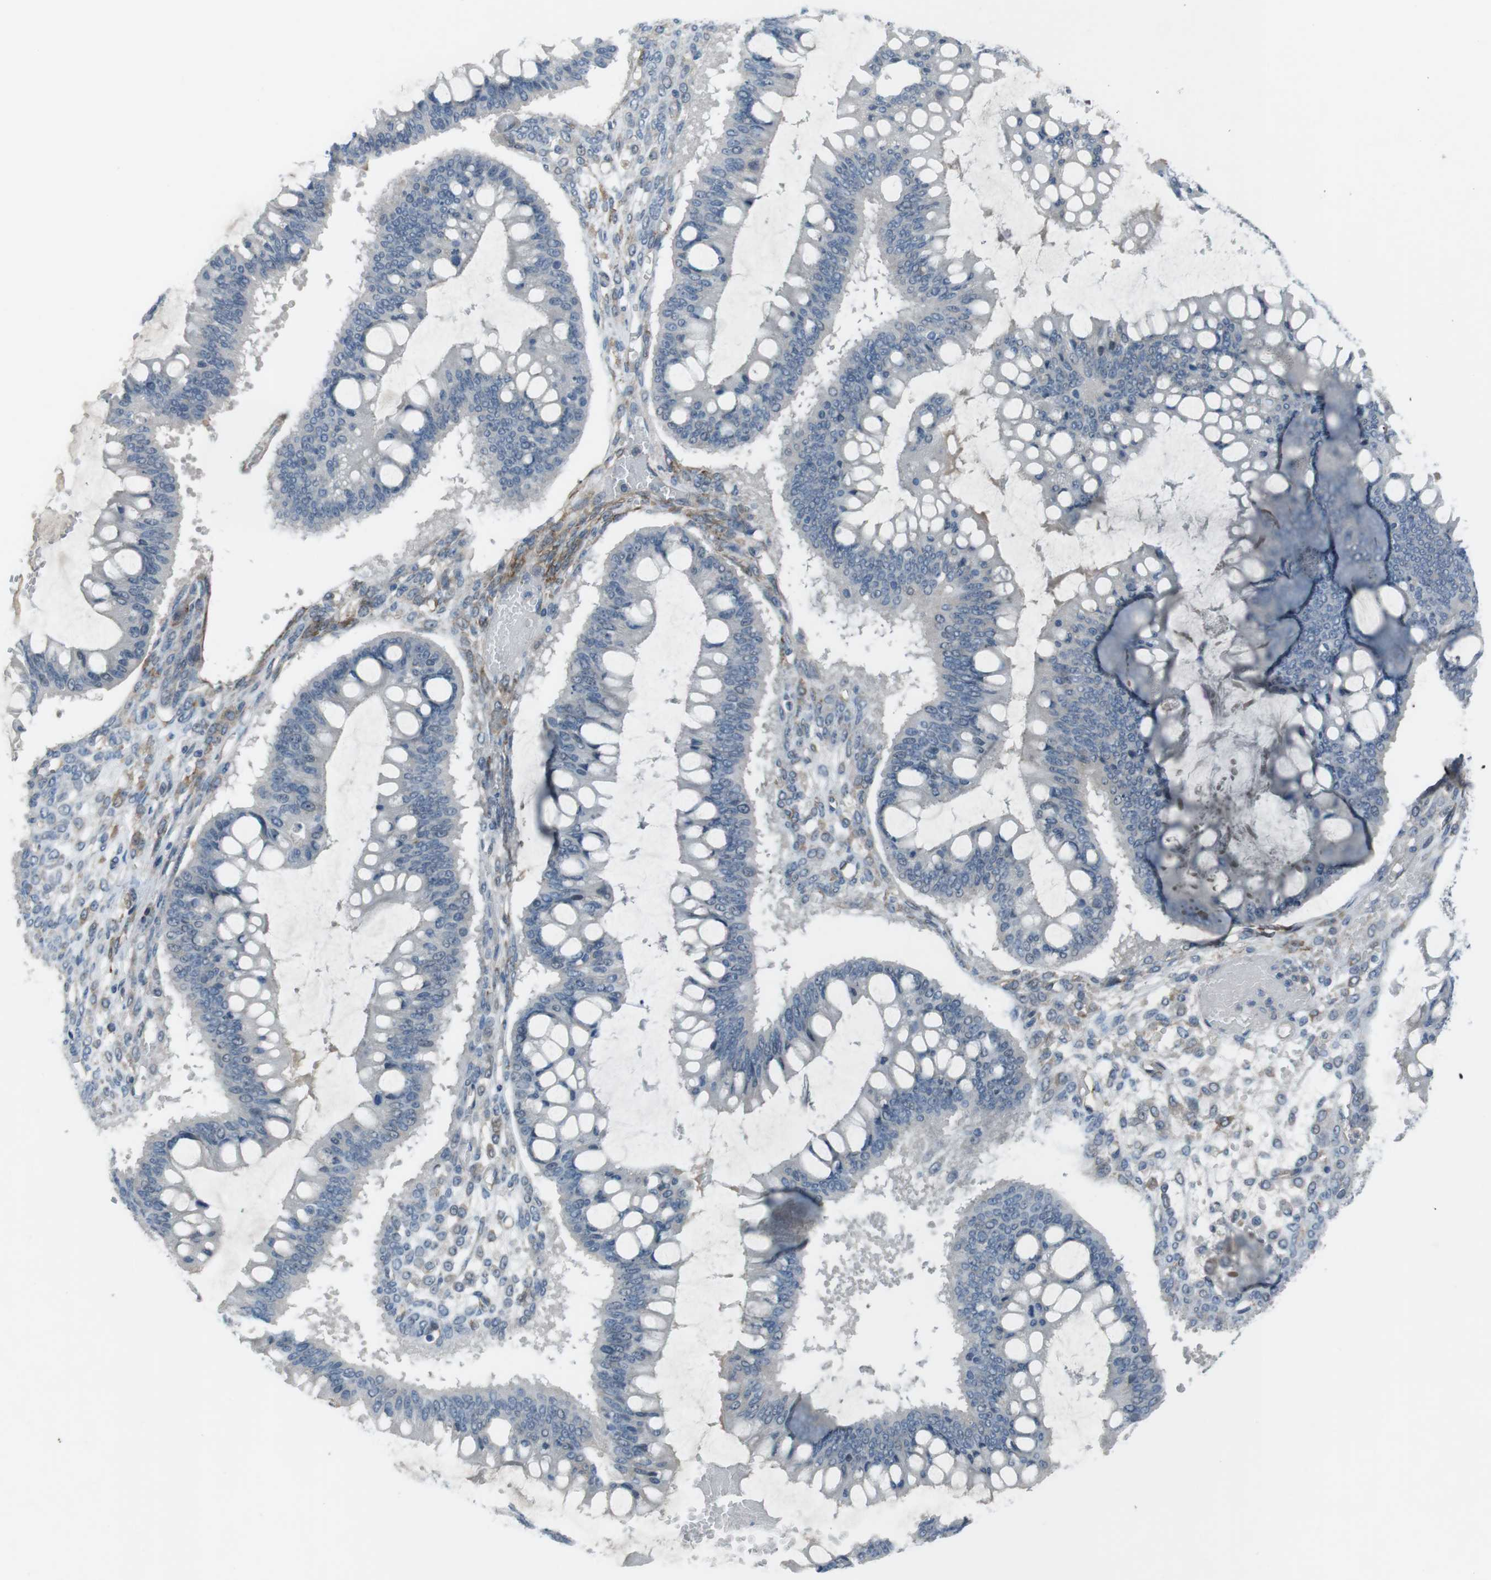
{"staining": {"intensity": "negative", "quantity": "none", "location": "none"}, "tissue": "ovarian cancer", "cell_type": "Tumor cells", "image_type": "cancer", "snomed": [{"axis": "morphology", "description": "Cystadenocarcinoma, mucinous, NOS"}, {"axis": "topography", "description": "Ovary"}], "caption": "Tumor cells show no significant positivity in ovarian mucinous cystadenocarcinoma.", "gene": "ANK2", "patient": {"sex": "female", "age": 73}}